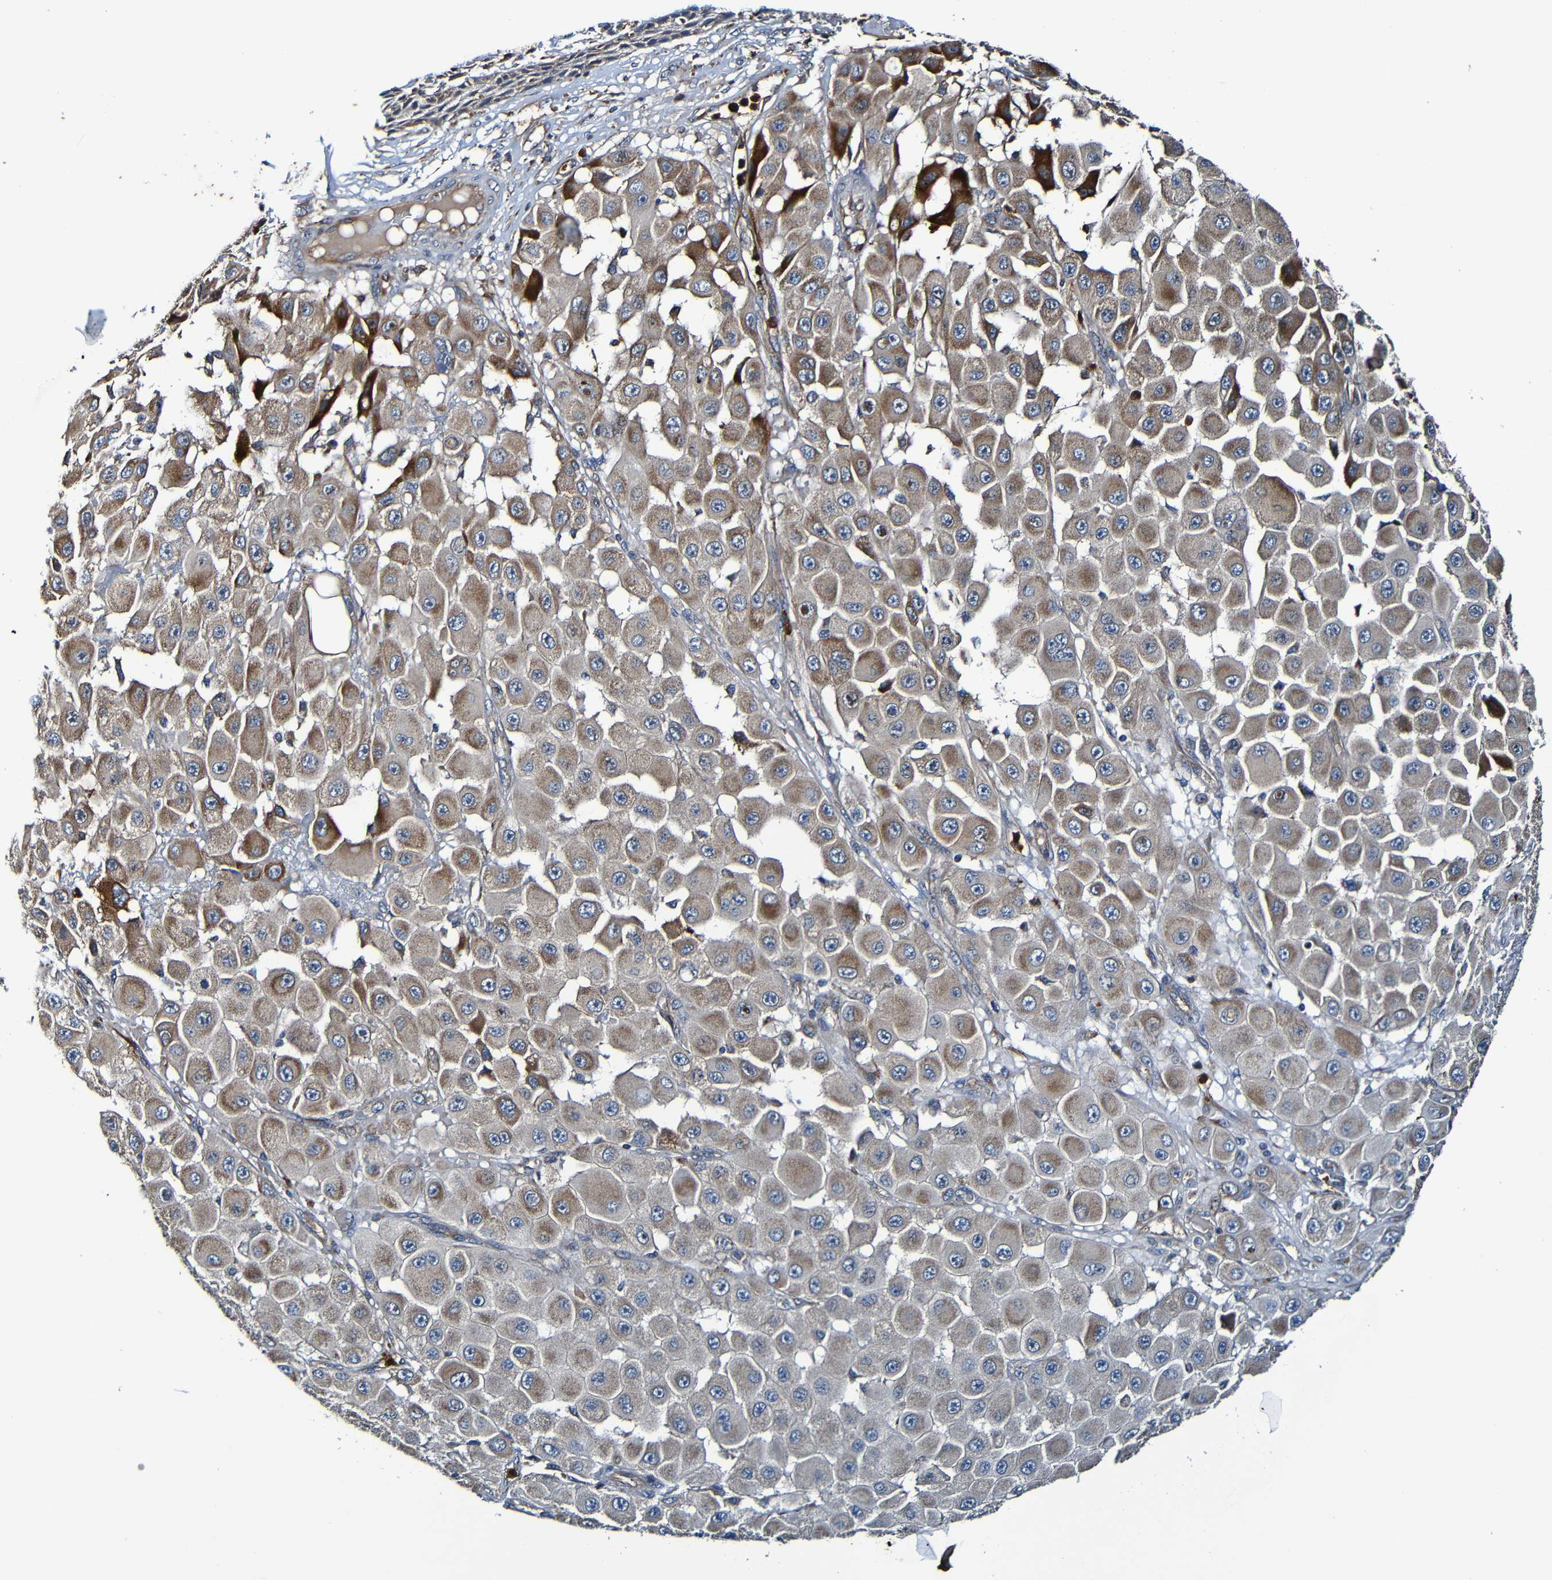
{"staining": {"intensity": "moderate", "quantity": ">75%", "location": "cytoplasmic/membranous"}, "tissue": "melanoma", "cell_type": "Tumor cells", "image_type": "cancer", "snomed": [{"axis": "morphology", "description": "Malignant melanoma, NOS"}, {"axis": "topography", "description": "Skin"}], "caption": "An image showing moderate cytoplasmic/membranous expression in approximately >75% of tumor cells in malignant melanoma, as visualized by brown immunohistochemical staining.", "gene": "ADAM15", "patient": {"sex": "female", "age": 81}}